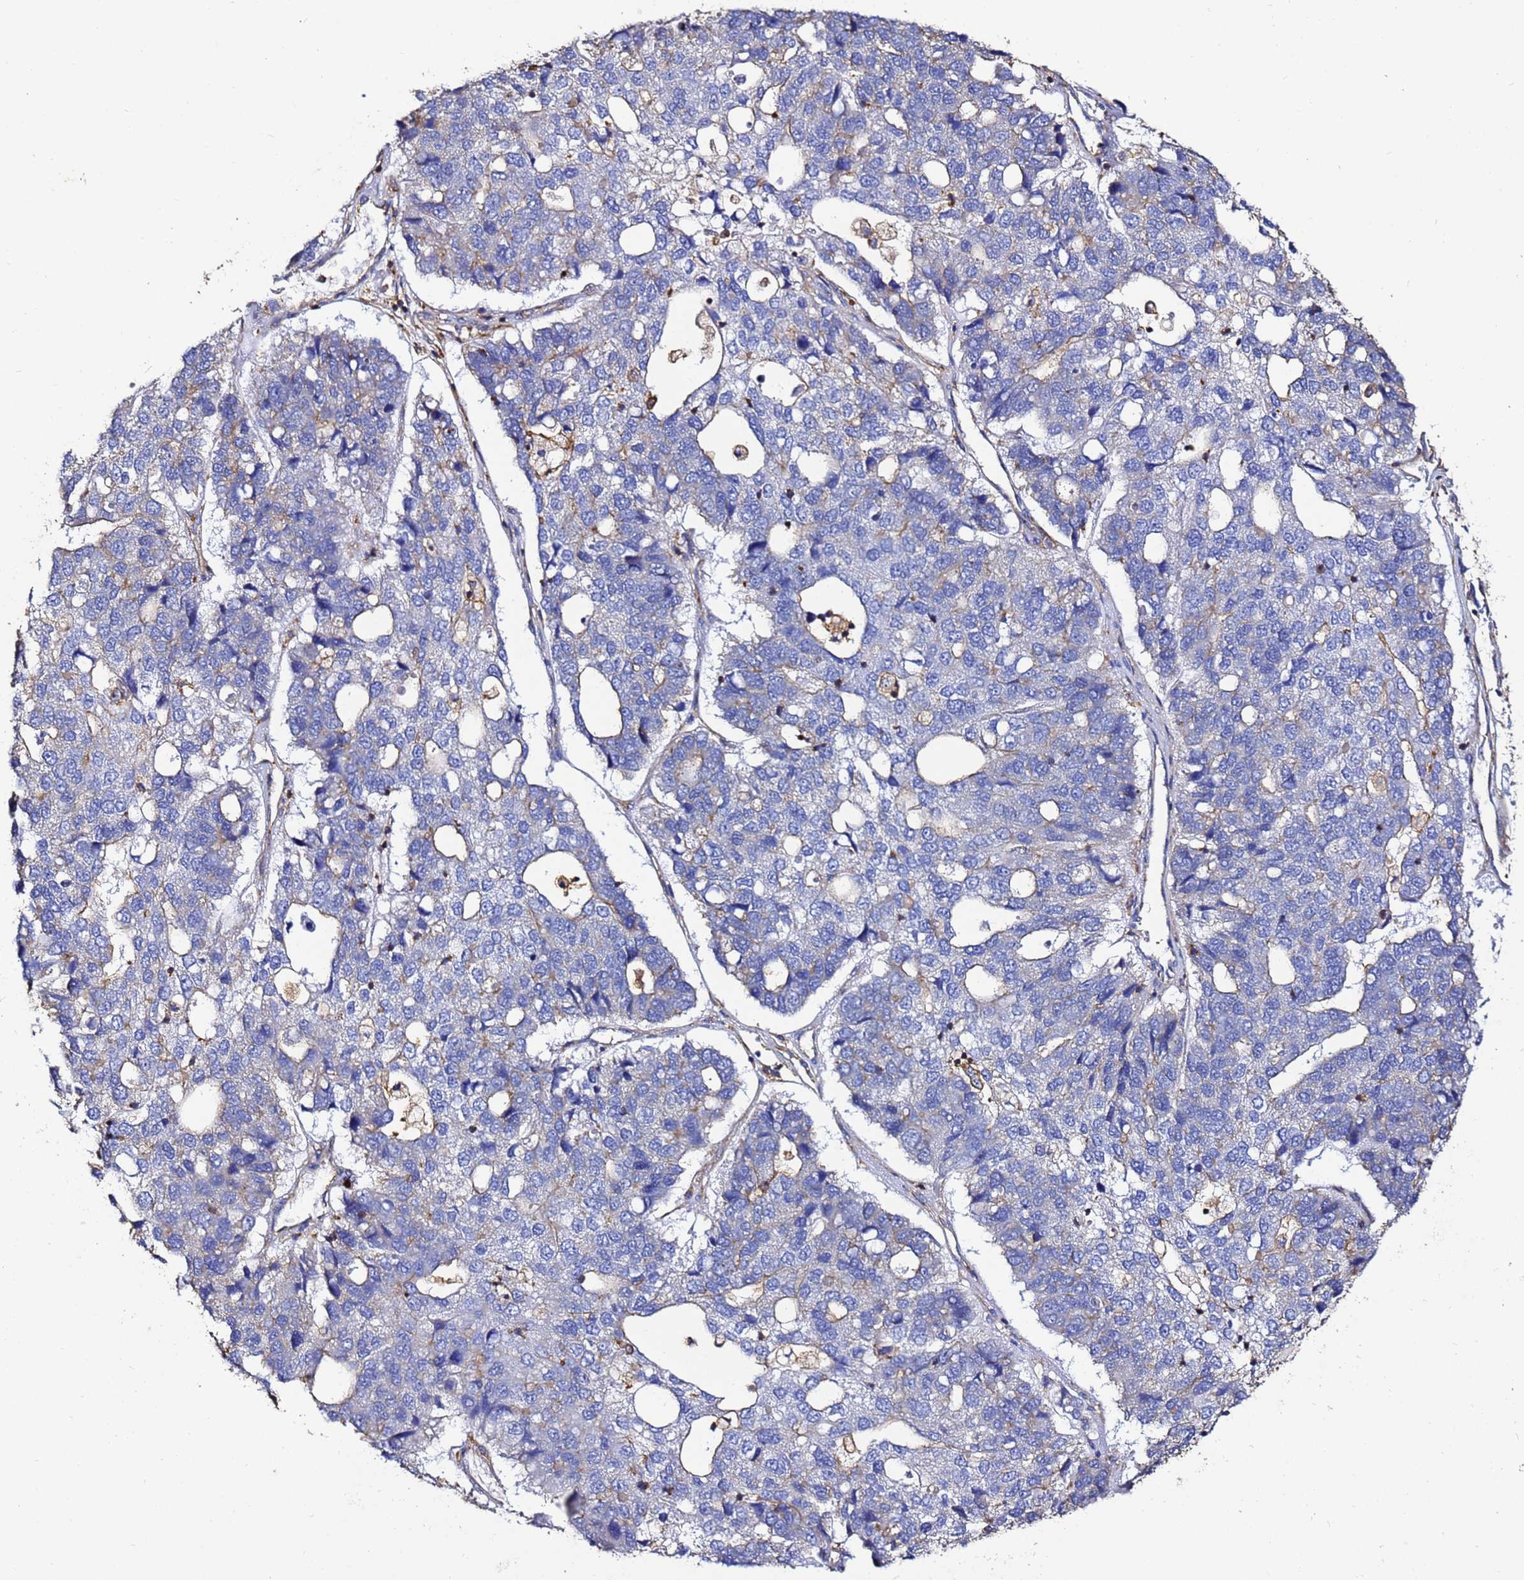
{"staining": {"intensity": "negative", "quantity": "none", "location": "none"}, "tissue": "pancreatic cancer", "cell_type": "Tumor cells", "image_type": "cancer", "snomed": [{"axis": "morphology", "description": "Adenocarcinoma, NOS"}, {"axis": "topography", "description": "Pancreas"}], "caption": "Tumor cells are negative for brown protein staining in pancreatic cancer.", "gene": "ACTB", "patient": {"sex": "female", "age": 61}}